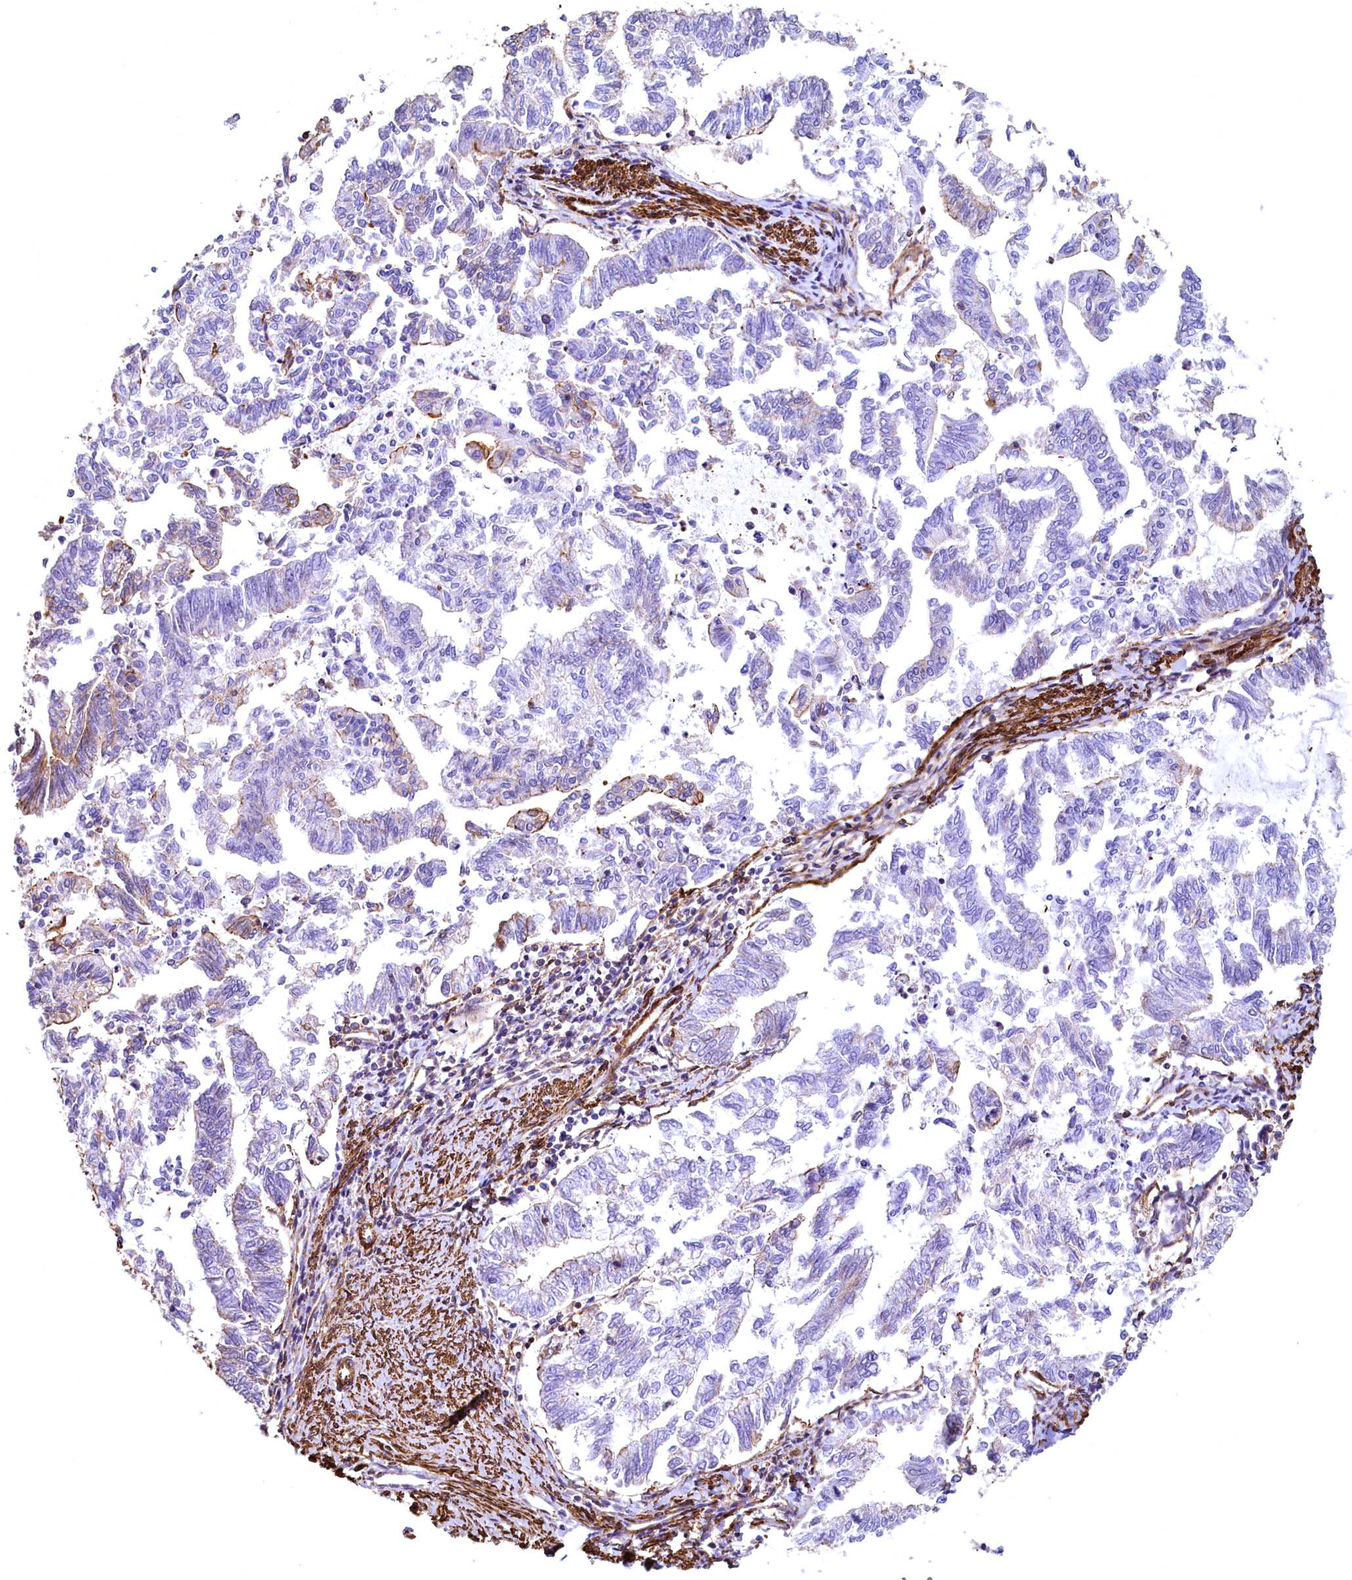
{"staining": {"intensity": "strong", "quantity": "25%-75%", "location": "cytoplasmic/membranous"}, "tissue": "endometrial cancer", "cell_type": "Tumor cells", "image_type": "cancer", "snomed": [{"axis": "morphology", "description": "Adenocarcinoma, NOS"}, {"axis": "topography", "description": "Endometrium"}], "caption": "Human endometrial cancer stained for a protein (brown) demonstrates strong cytoplasmic/membranous positive expression in approximately 25%-75% of tumor cells.", "gene": "THBS1", "patient": {"sex": "female", "age": 79}}